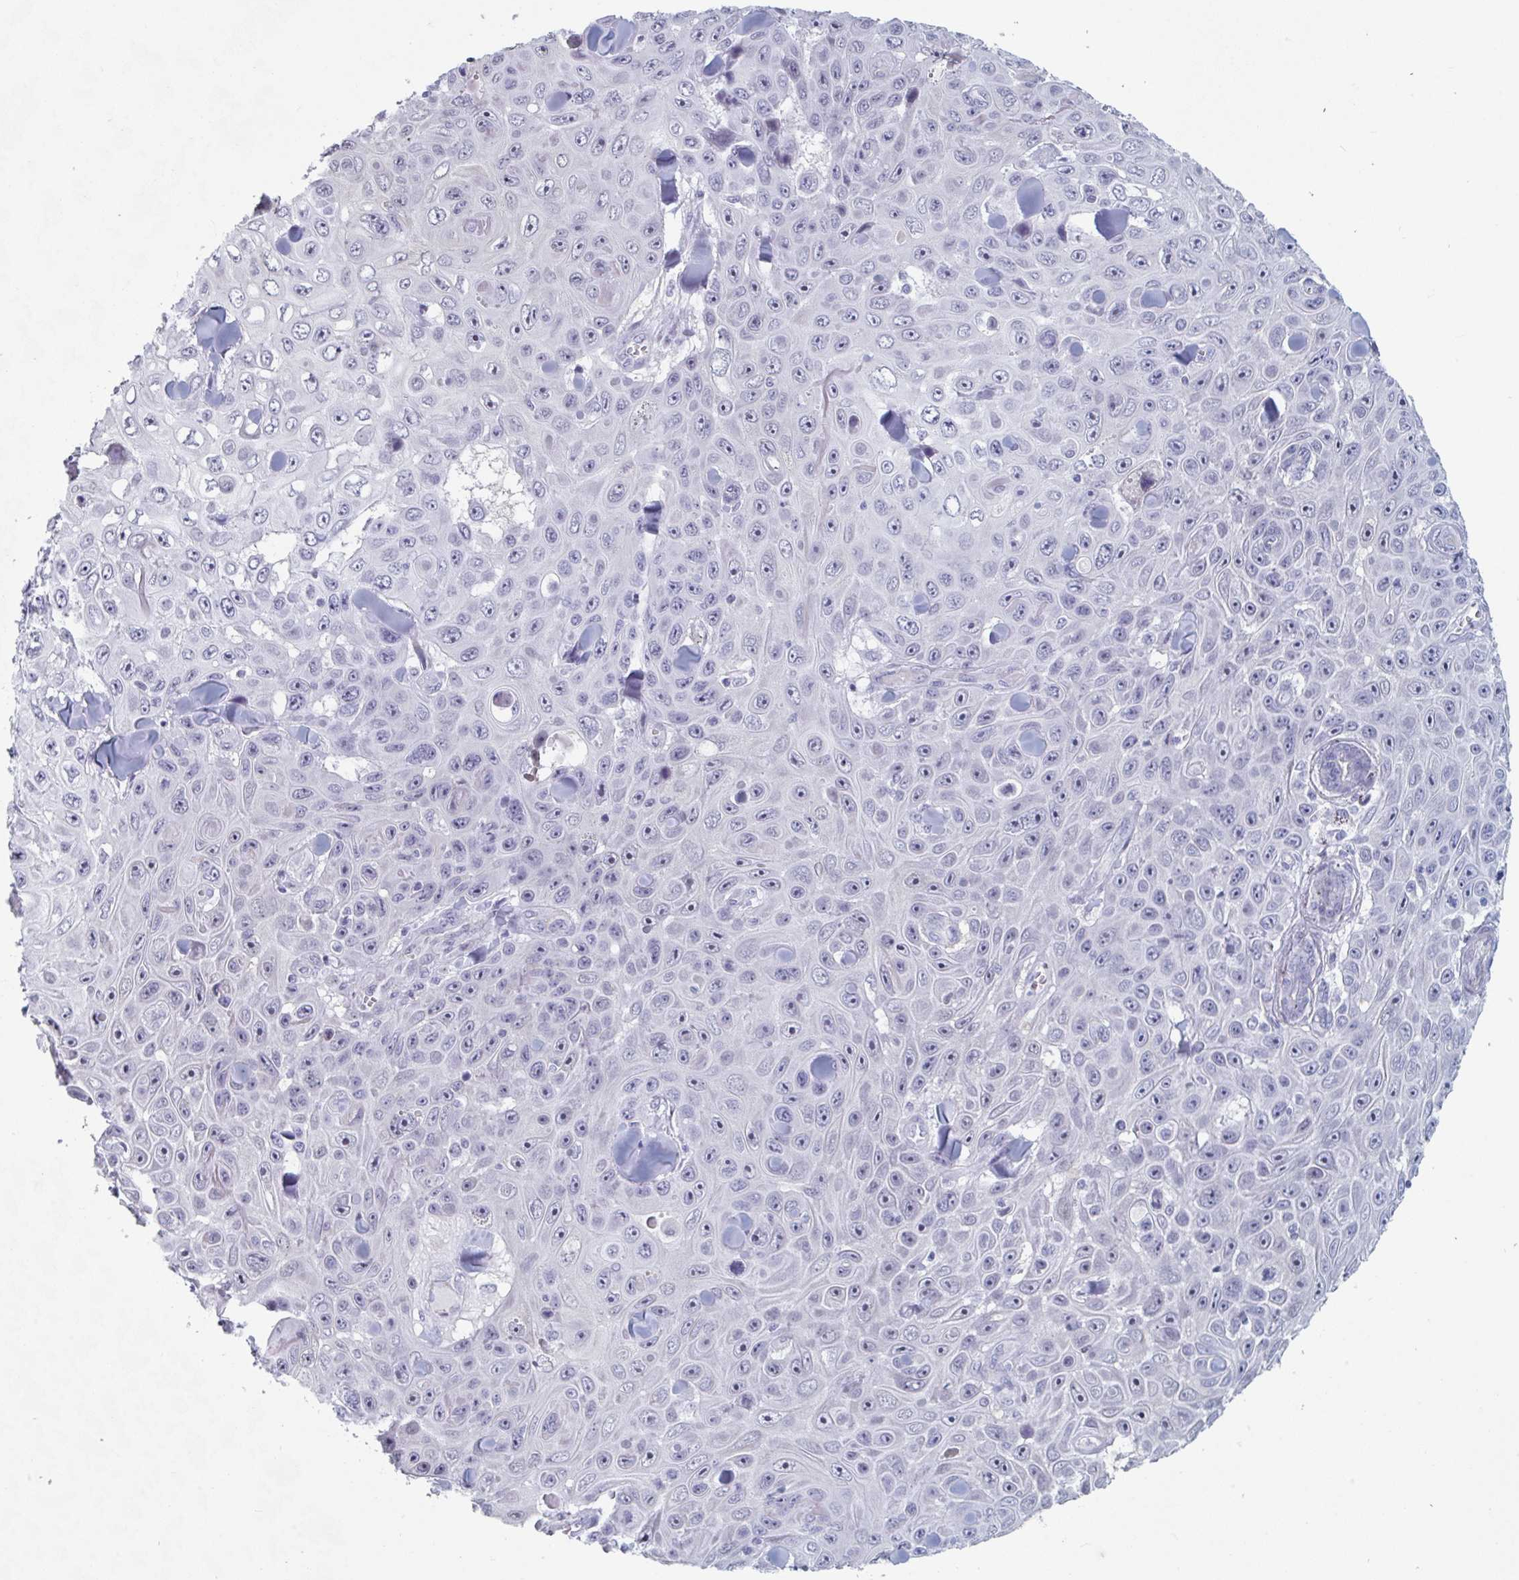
{"staining": {"intensity": "negative", "quantity": "none", "location": "none"}, "tissue": "skin cancer", "cell_type": "Tumor cells", "image_type": "cancer", "snomed": [{"axis": "morphology", "description": "Squamous cell carcinoma, NOS"}, {"axis": "topography", "description": "Skin"}], "caption": "The immunohistochemistry micrograph has no significant positivity in tumor cells of skin cancer (squamous cell carcinoma) tissue. (Stains: DAB immunohistochemistry with hematoxylin counter stain, Microscopy: brightfield microscopy at high magnification).", "gene": "FOXA1", "patient": {"sex": "male", "age": 82}}